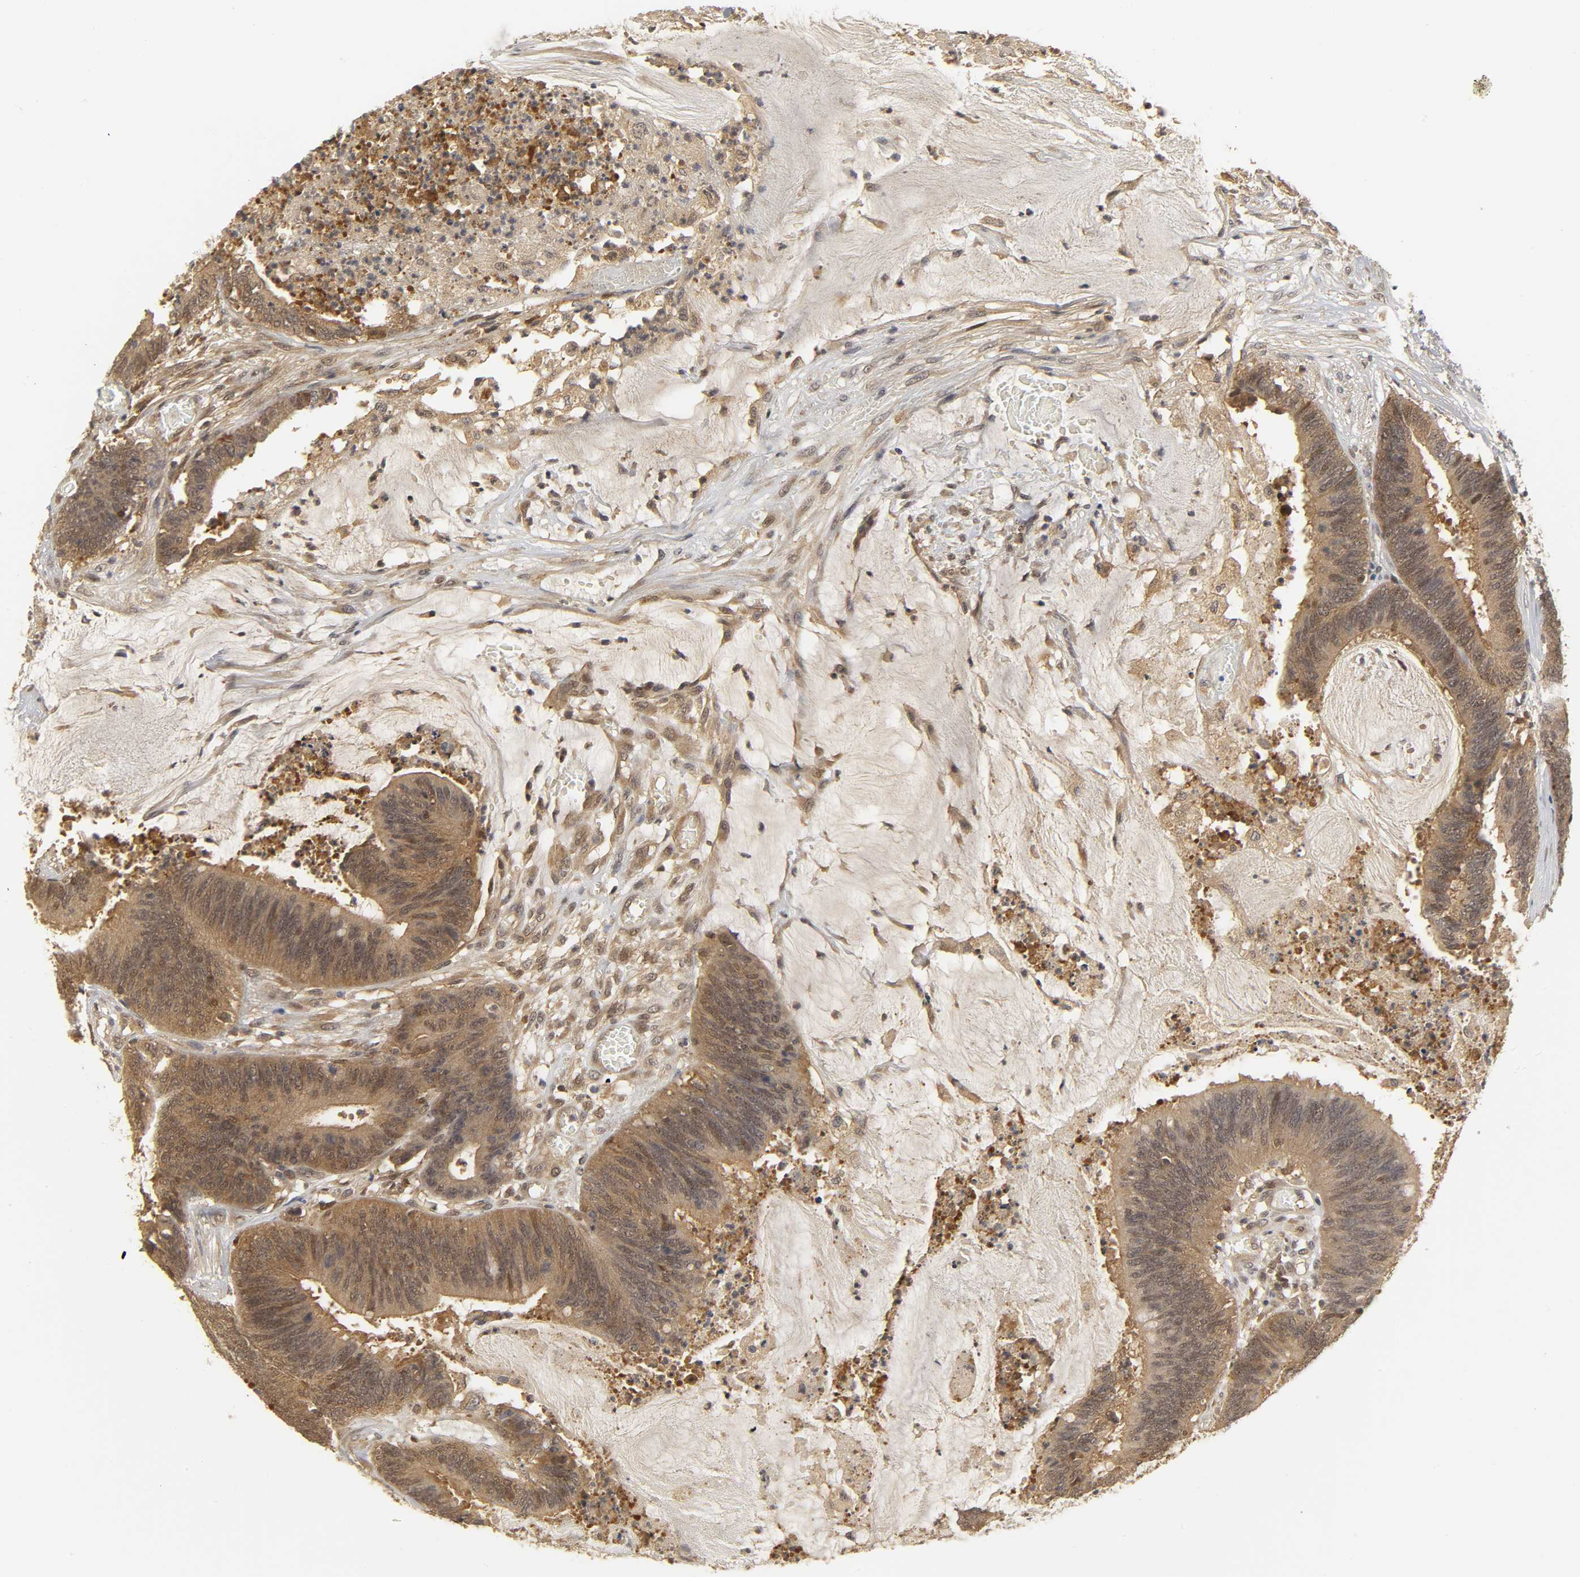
{"staining": {"intensity": "moderate", "quantity": ">75%", "location": "cytoplasmic/membranous,nuclear"}, "tissue": "colorectal cancer", "cell_type": "Tumor cells", "image_type": "cancer", "snomed": [{"axis": "morphology", "description": "Adenocarcinoma, NOS"}, {"axis": "topography", "description": "Rectum"}], "caption": "The micrograph shows a brown stain indicating the presence of a protein in the cytoplasmic/membranous and nuclear of tumor cells in adenocarcinoma (colorectal).", "gene": "PARK7", "patient": {"sex": "female", "age": 66}}